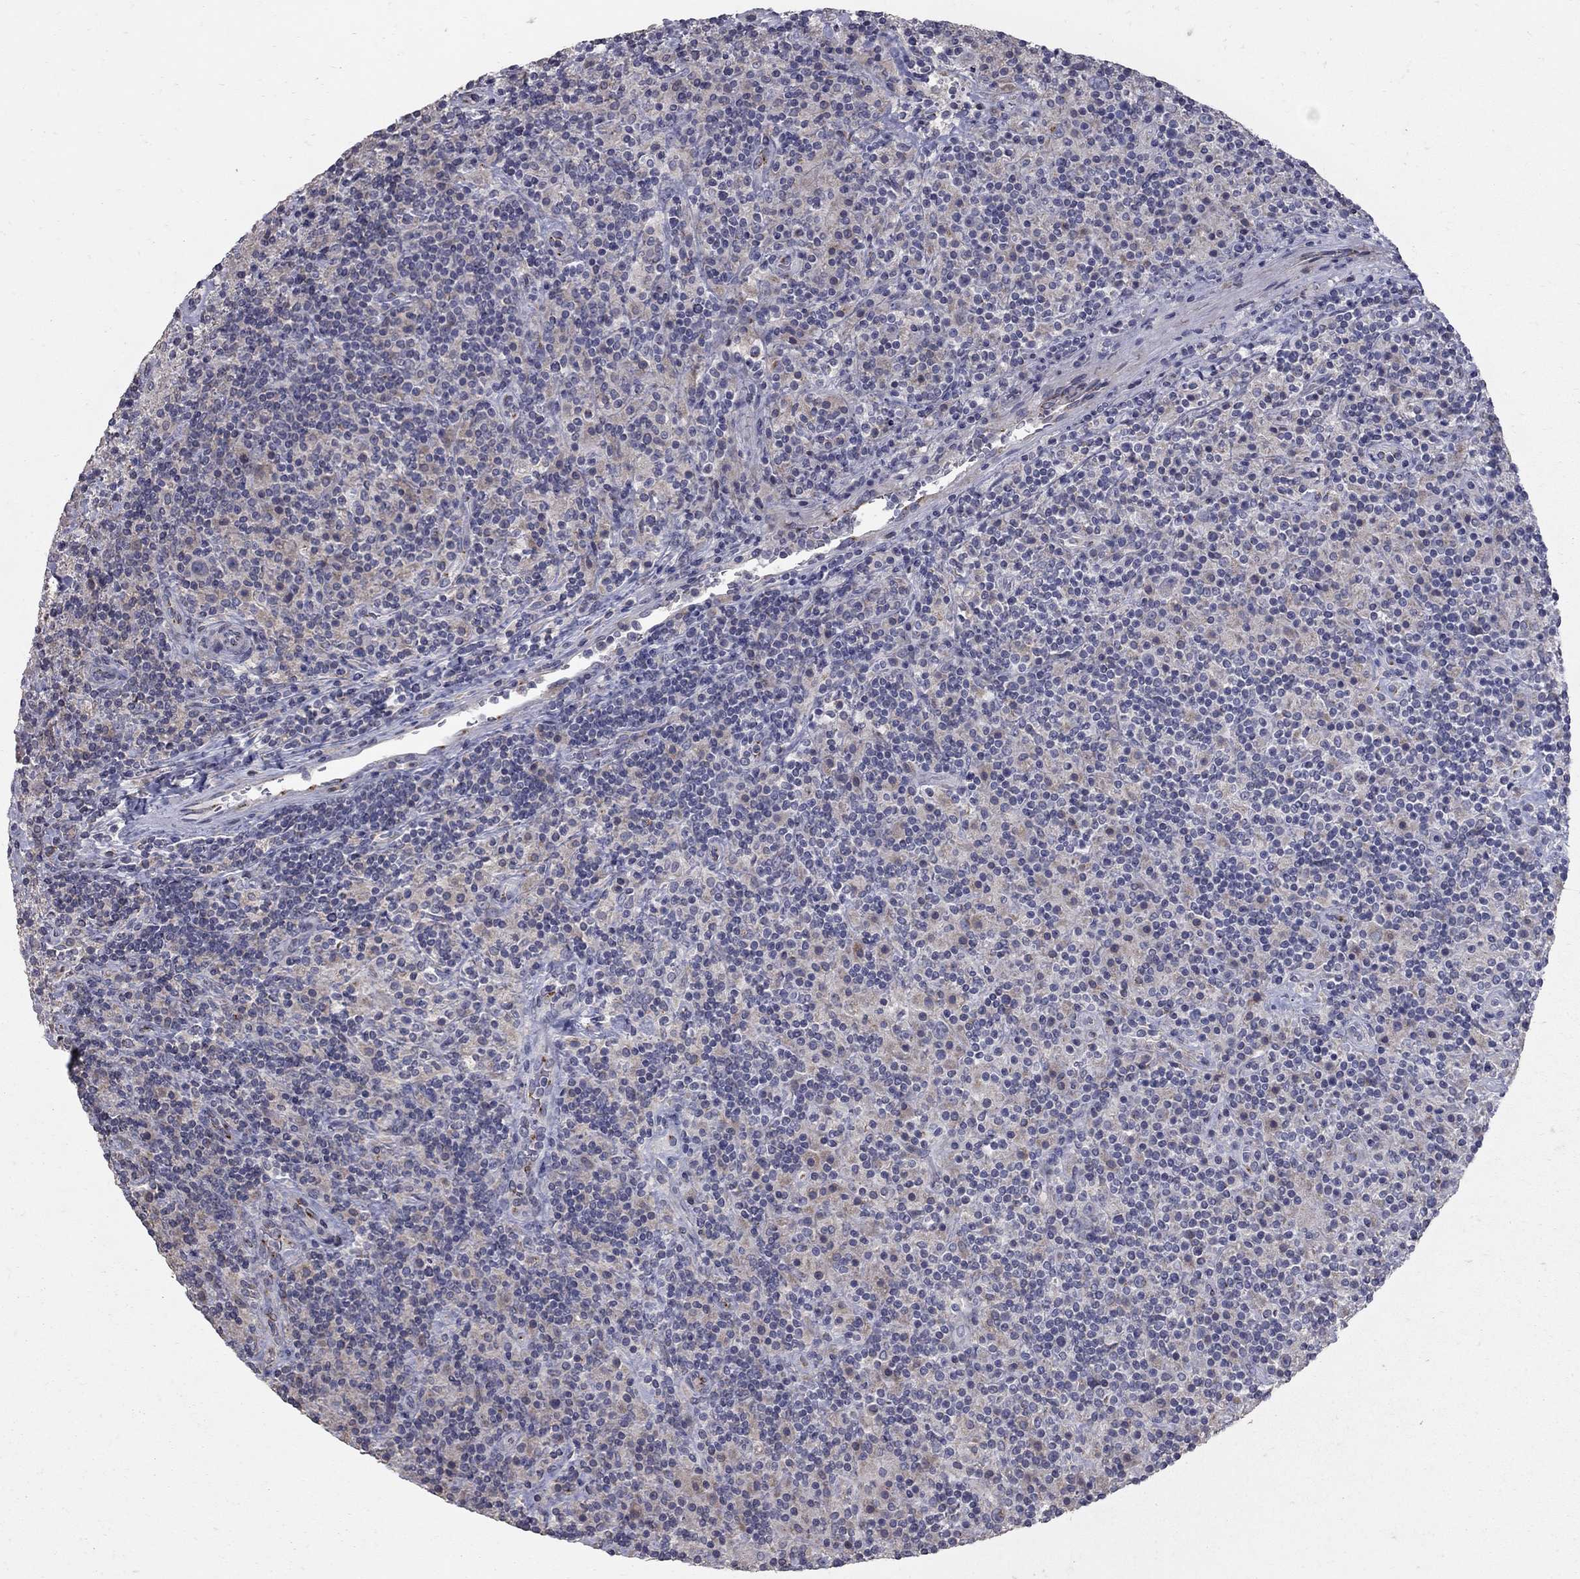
{"staining": {"intensity": "negative", "quantity": "none", "location": "none"}, "tissue": "lymphoma", "cell_type": "Tumor cells", "image_type": "cancer", "snomed": [{"axis": "morphology", "description": "Hodgkin's disease, NOS"}, {"axis": "topography", "description": "Lymph node"}], "caption": "Immunohistochemistry (IHC) image of Hodgkin's disease stained for a protein (brown), which demonstrates no staining in tumor cells. Brightfield microscopy of immunohistochemistry (IHC) stained with DAB (3,3'-diaminobenzidine) (brown) and hematoxylin (blue), captured at high magnification.", "gene": "KIAA0319L", "patient": {"sex": "male", "age": 70}}